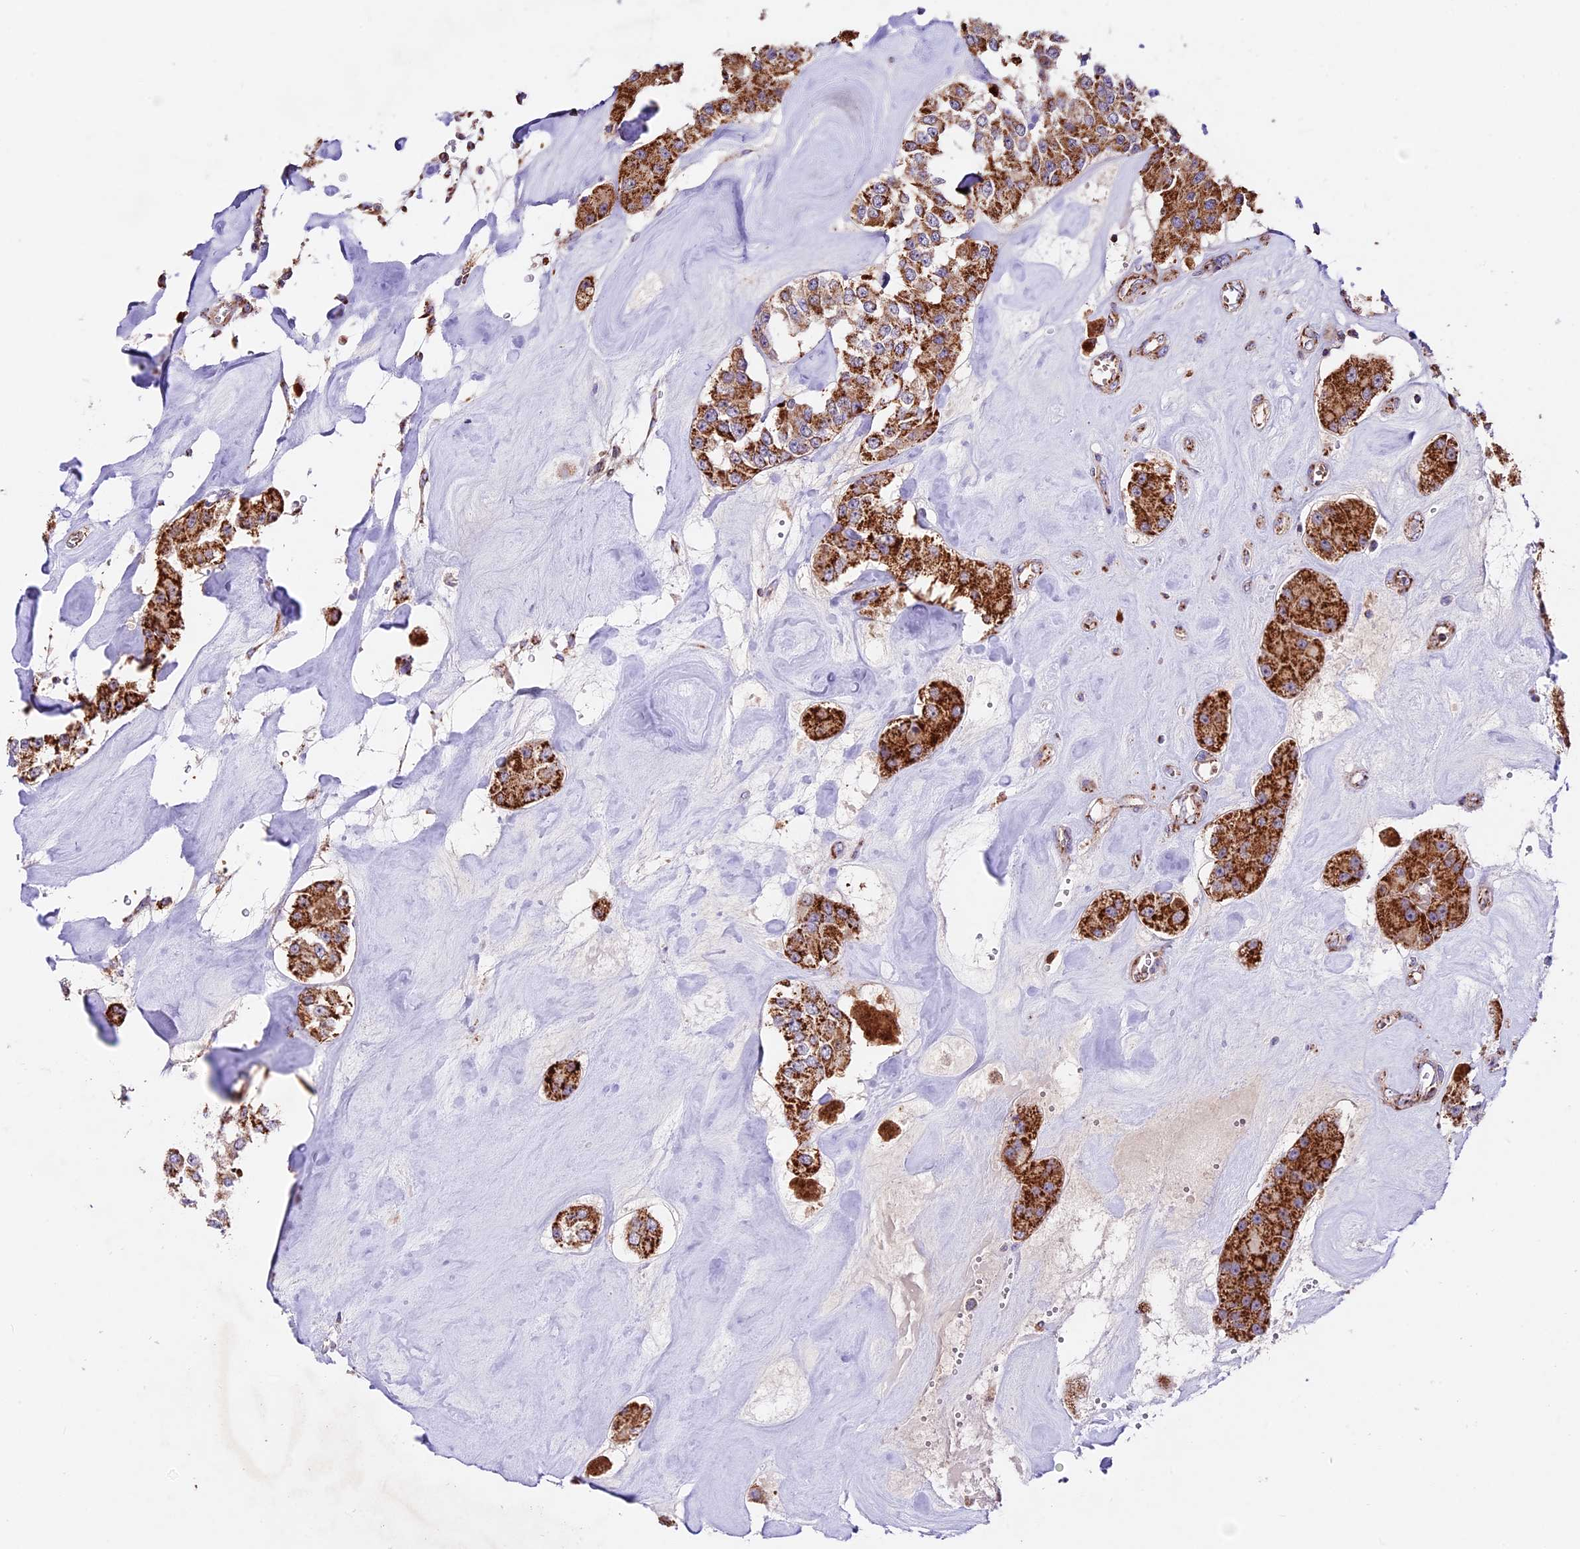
{"staining": {"intensity": "strong", "quantity": ">75%", "location": "cytoplasmic/membranous"}, "tissue": "carcinoid", "cell_type": "Tumor cells", "image_type": "cancer", "snomed": [{"axis": "morphology", "description": "Carcinoid, malignant, NOS"}, {"axis": "topography", "description": "Pancreas"}], "caption": "Immunohistochemistry (DAB) staining of carcinoid (malignant) displays strong cytoplasmic/membranous protein positivity in about >75% of tumor cells.", "gene": "NDUFA8", "patient": {"sex": "male", "age": 41}}